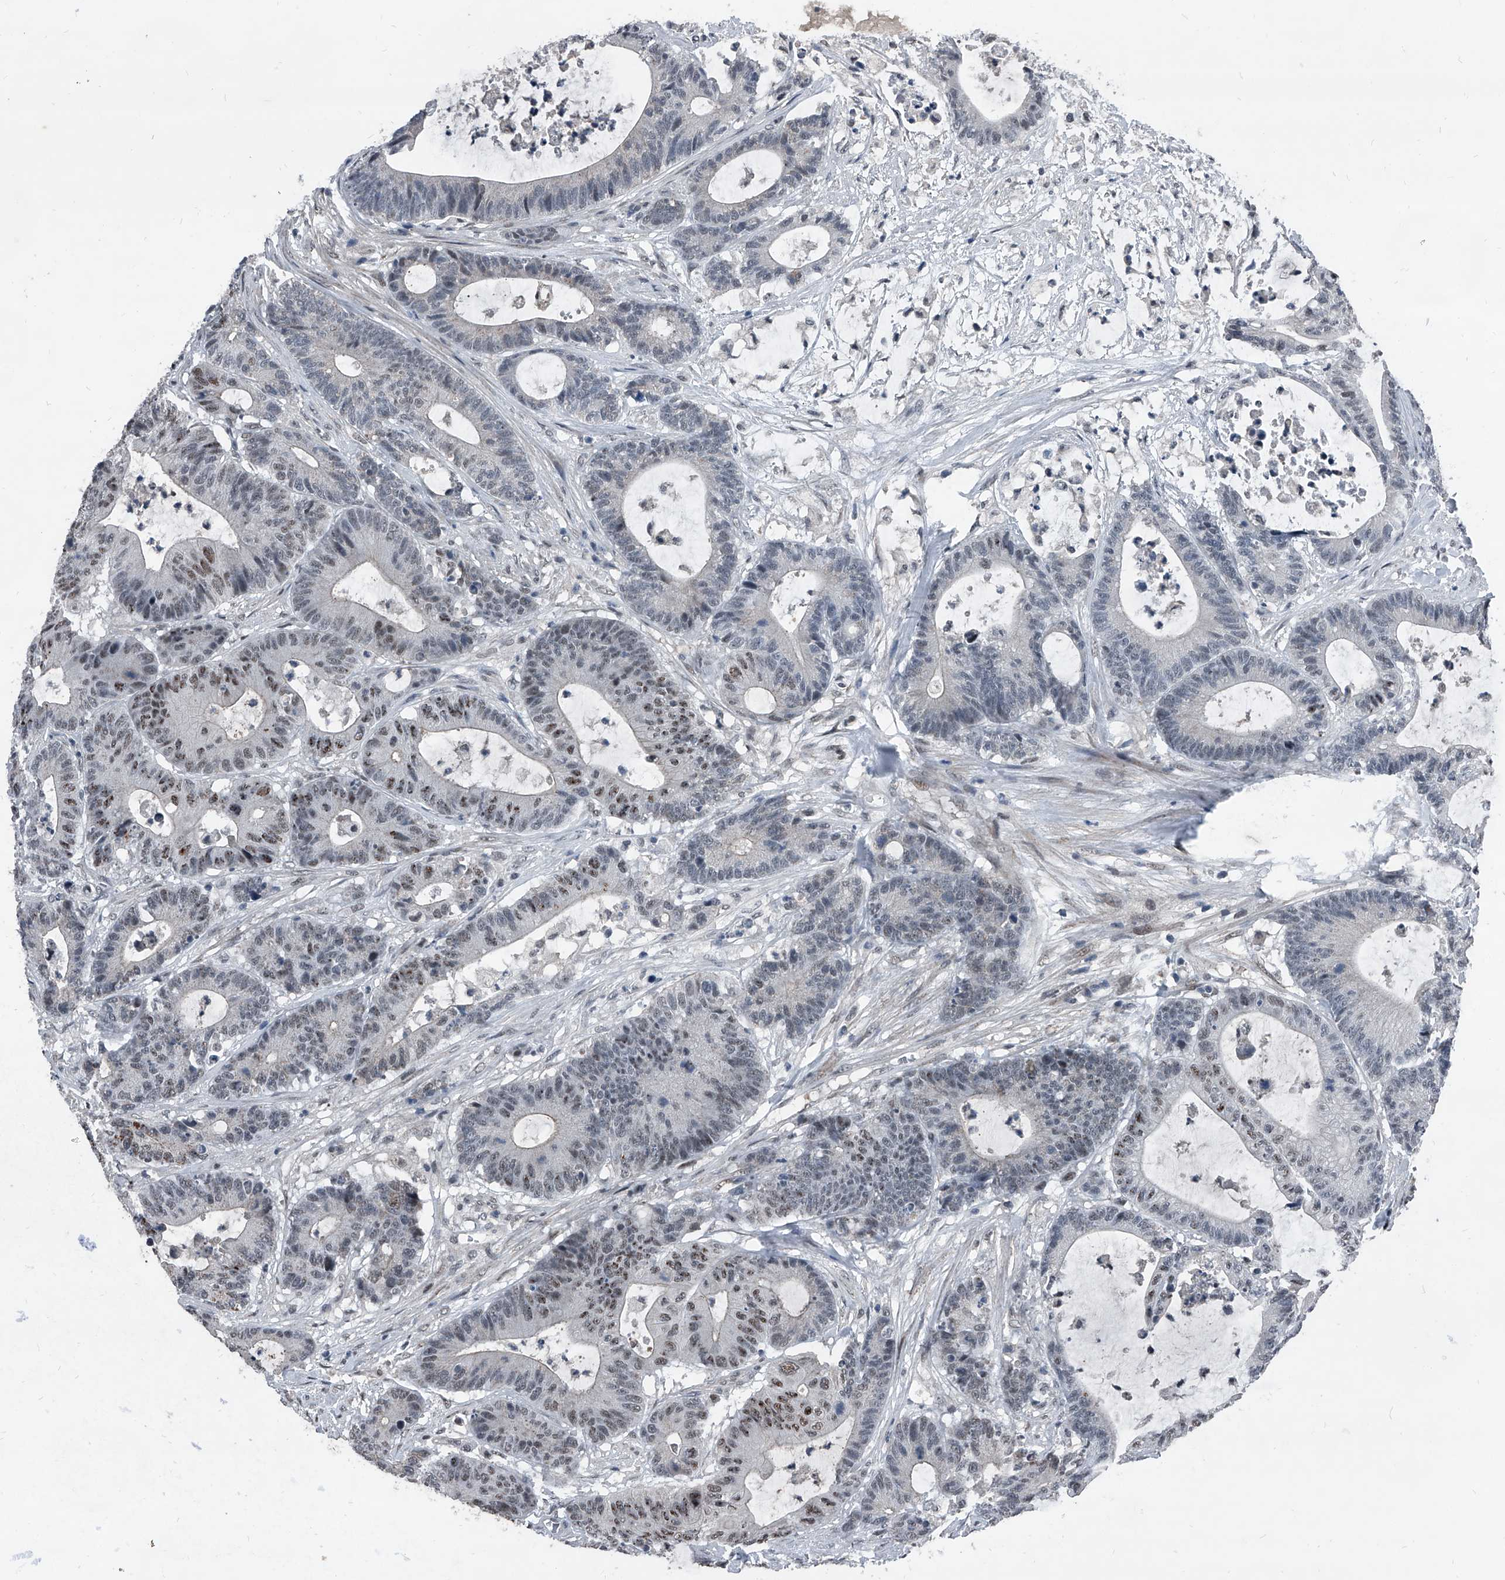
{"staining": {"intensity": "moderate", "quantity": "<25%", "location": "nuclear"}, "tissue": "colorectal cancer", "cell_type": "Tumor cells", "image_type": "cancer", "snomed": [{"axis": "morphology", "description": "Adenocarcinoma, NOS"}, {"axis": "topography", "description": "Colon"}], "caption": "Protein staining of colorectal cancer (adenocarcinoma) tissue displays moderate nuclear staining in about <25% of tumor cells.", "gene": "MEN1", "patient": {"sex": "female", "age": 84}}